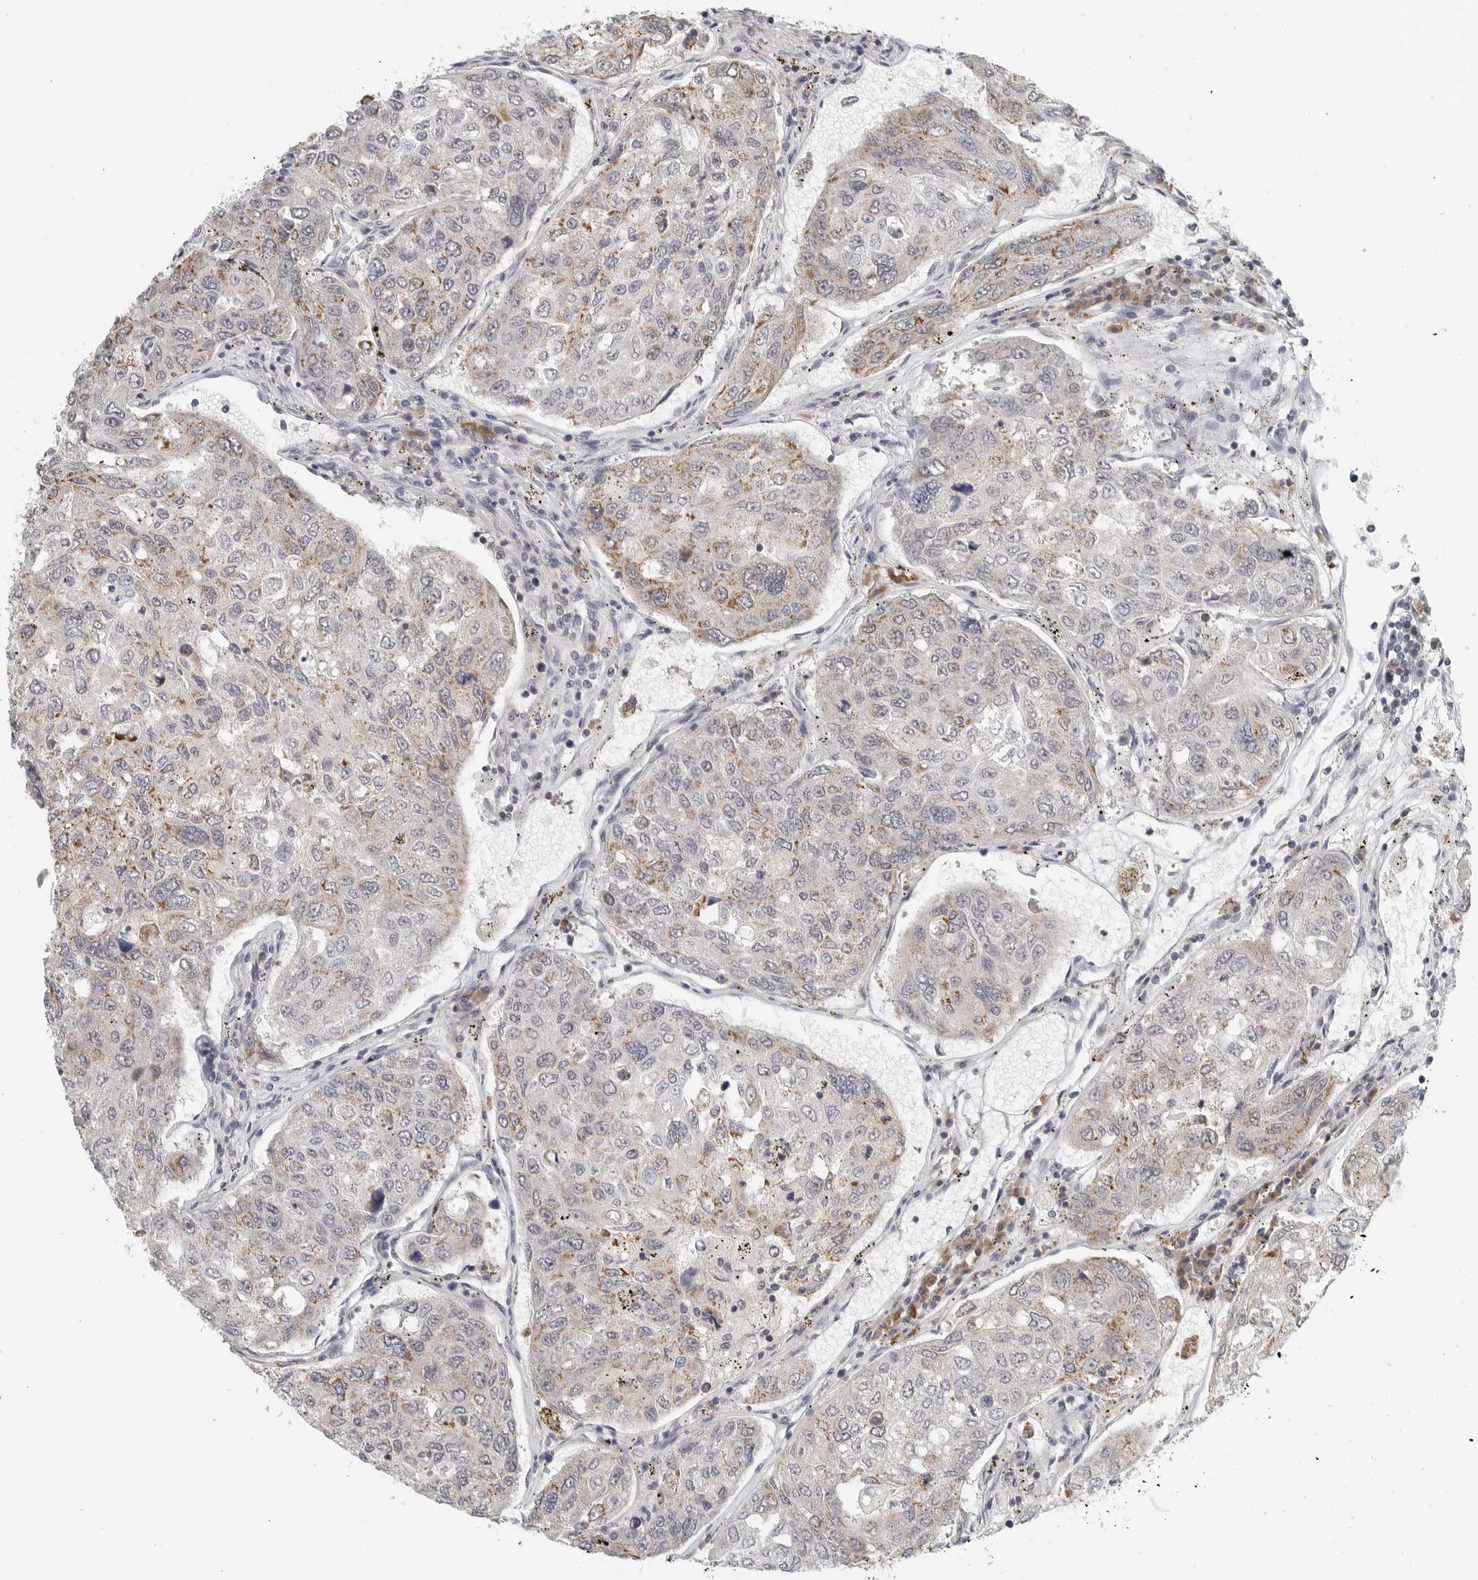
{"staining": {"intensity": "moderate", "quantity": "<25%", "location": "cytoplasmic/membranous"}, "tissue": "urothelial cancer", "cell_type": "Tumor cells", "image_type": "cancer", "snomed": [{"axis": "morphology", "description": "Urothelial carcinoma, High grade"}, {"axis": "topography", "description": "Lymph node"}, {"axis": "topography", "description": "Urinary bladder"}], "caption": "Protein analysis of high-grade urothelial carcinoma tissue reveals moderate cytoplasmic/membranous expression in approximately <25% of tumor cells.", "gene": "IL12RB2", "patient": {"sex": "male", "age": 51}}